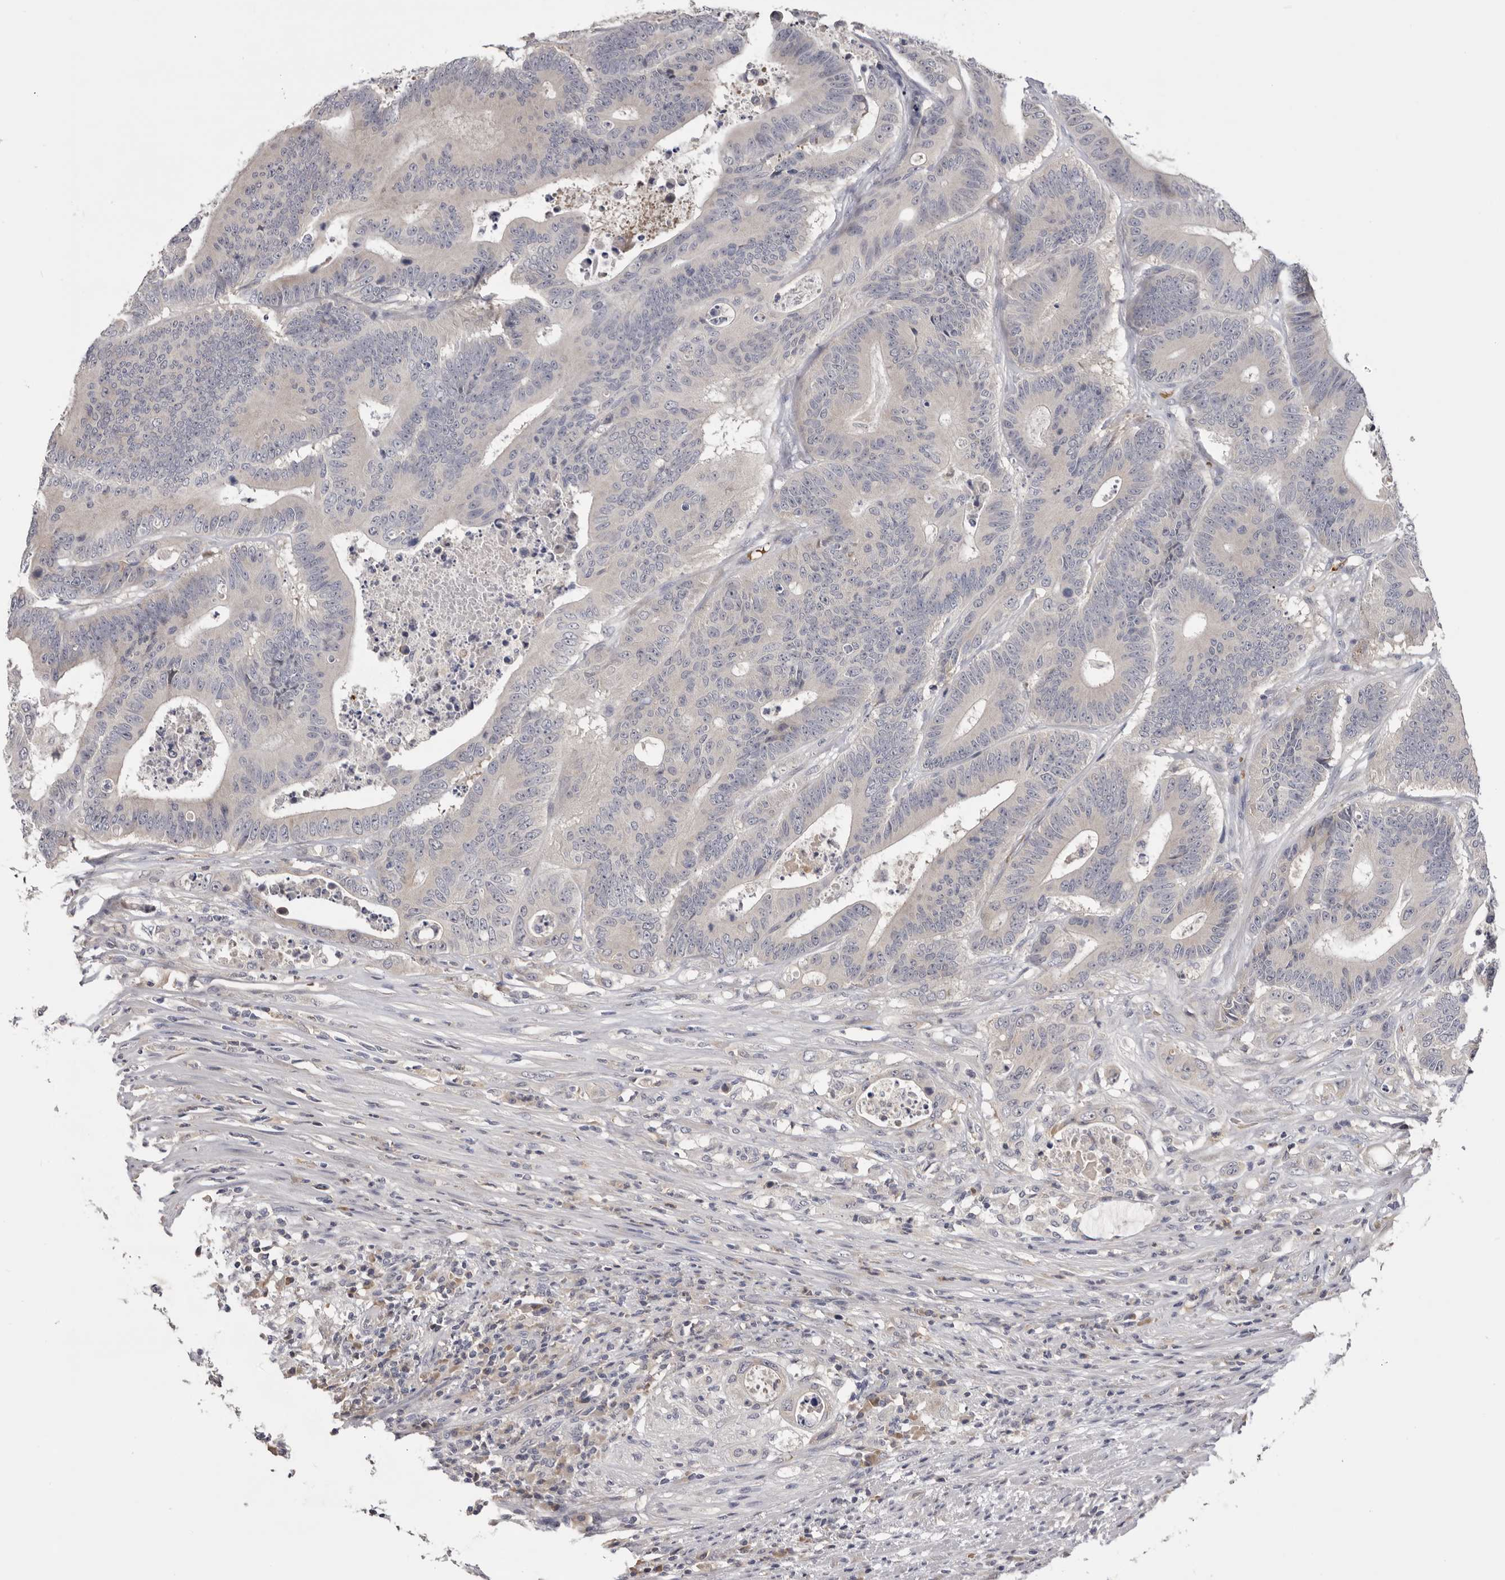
{"staining": {"intensity": "negative", "quantity": "none", "location": "none"}, "tissue": "colorectal cancer", "cell_type": "Tumor cells", "image_type": "cancer", "snomed": [{"axis": "morphology", "description": "Adenocarcinoma, NOS"}, {"axis": "topography", "description": "Colon"}], "caption": "Immunohistochemical staining of human colorectal cancer exhibits no significant expression in tumor cells.", "gene": "KIF2B", "patient": {"sex": "male", "age": 83}}